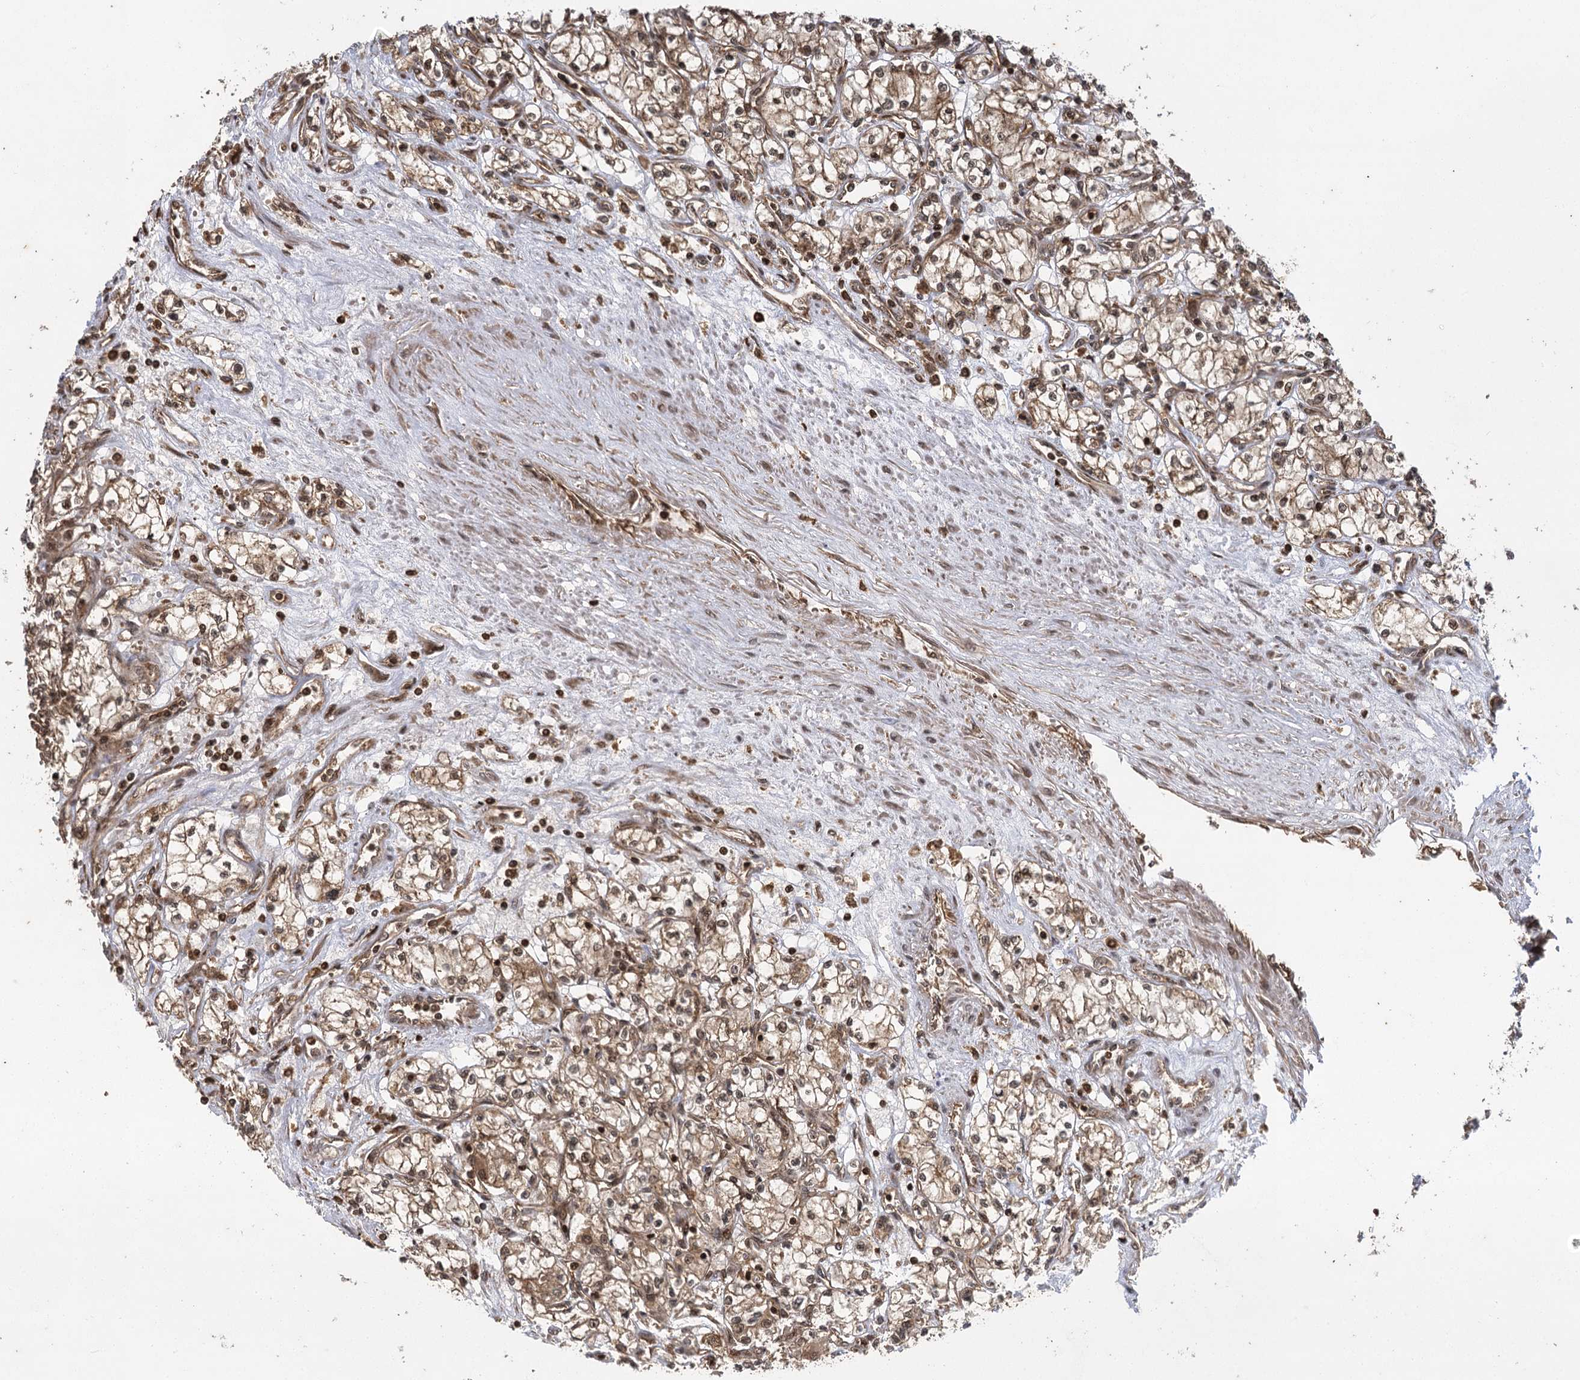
{"staining": {"intensity": "moderate", "quantity": ">75%", "location": "cytoplasmic/membranous,nuclear"}, "tissue": "renal cancer", "cell_type": "Tumor cells", "image_type": "cancer", "snomed": [{"axis": "morphology", "description": "Adenocarcinoma, NOS"}, {"axis": "topography", "description": "Kidney"}], "caption": "Adenocarcinoma (renal) stained for a protein (brown) demonstrates moderate cytoplasmic/membranous and nuclear positive expression in approximately >75% of tumor cells.", "gene": "IL11RA", "patient": {"sex": "male", "age": 59}}